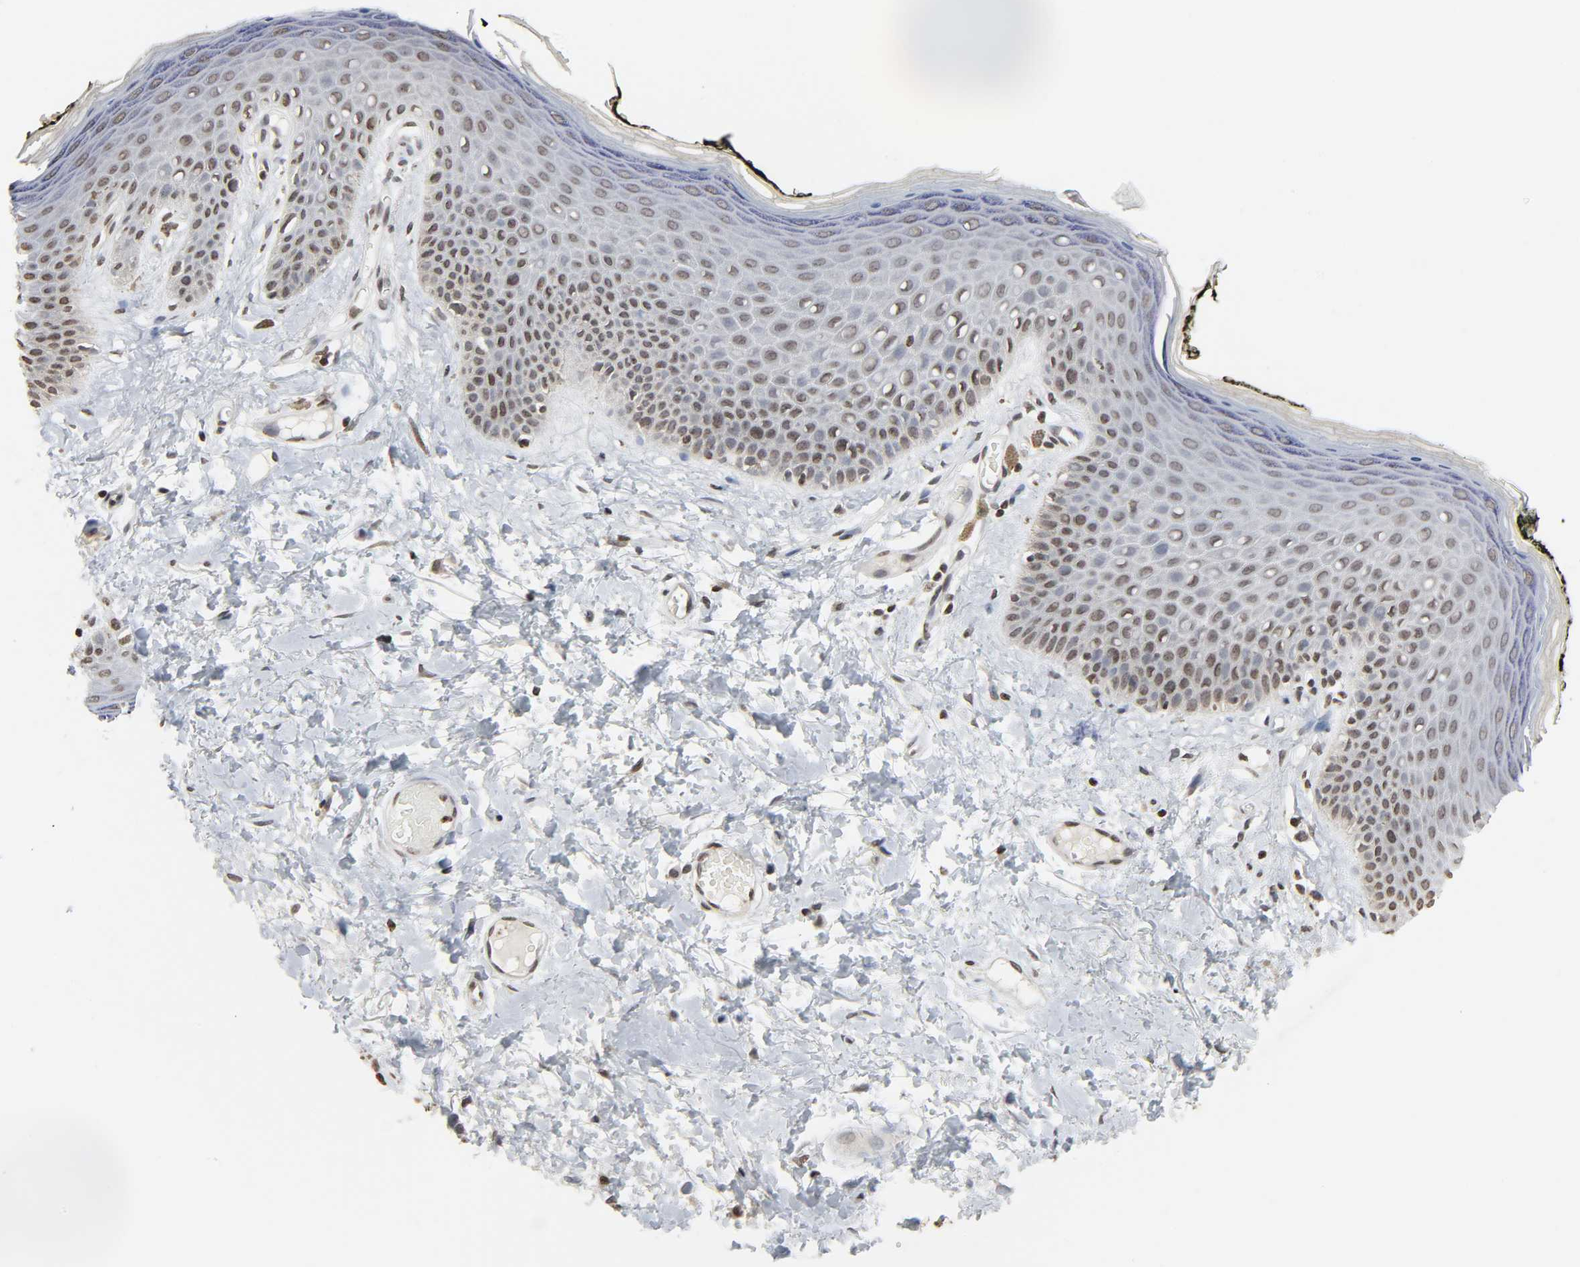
{"staining": {"intensity": "moderate", "quantity": ">75%", "location": "nuclear"}, "tissue": "skin", "cell_type": "Epidermal cells", "image_type": "normal", "snomed": [{"axis": "morphology", "description": "Normal tissue, NOS"}, {"axis": "morphology", "description": "Inflammation, NOS"}, {"axis": "topography", "description": "Vulva"}], "caption": "Skin was stained to show a protein in brown. There is medium levels of moderate nuclear positivity in approximately >75% of epidermal cells. (IHC, brightfield microscopy, high magnification).", "gene": "ELAVL1", "patient": {"sex": "female", "age": 84}}